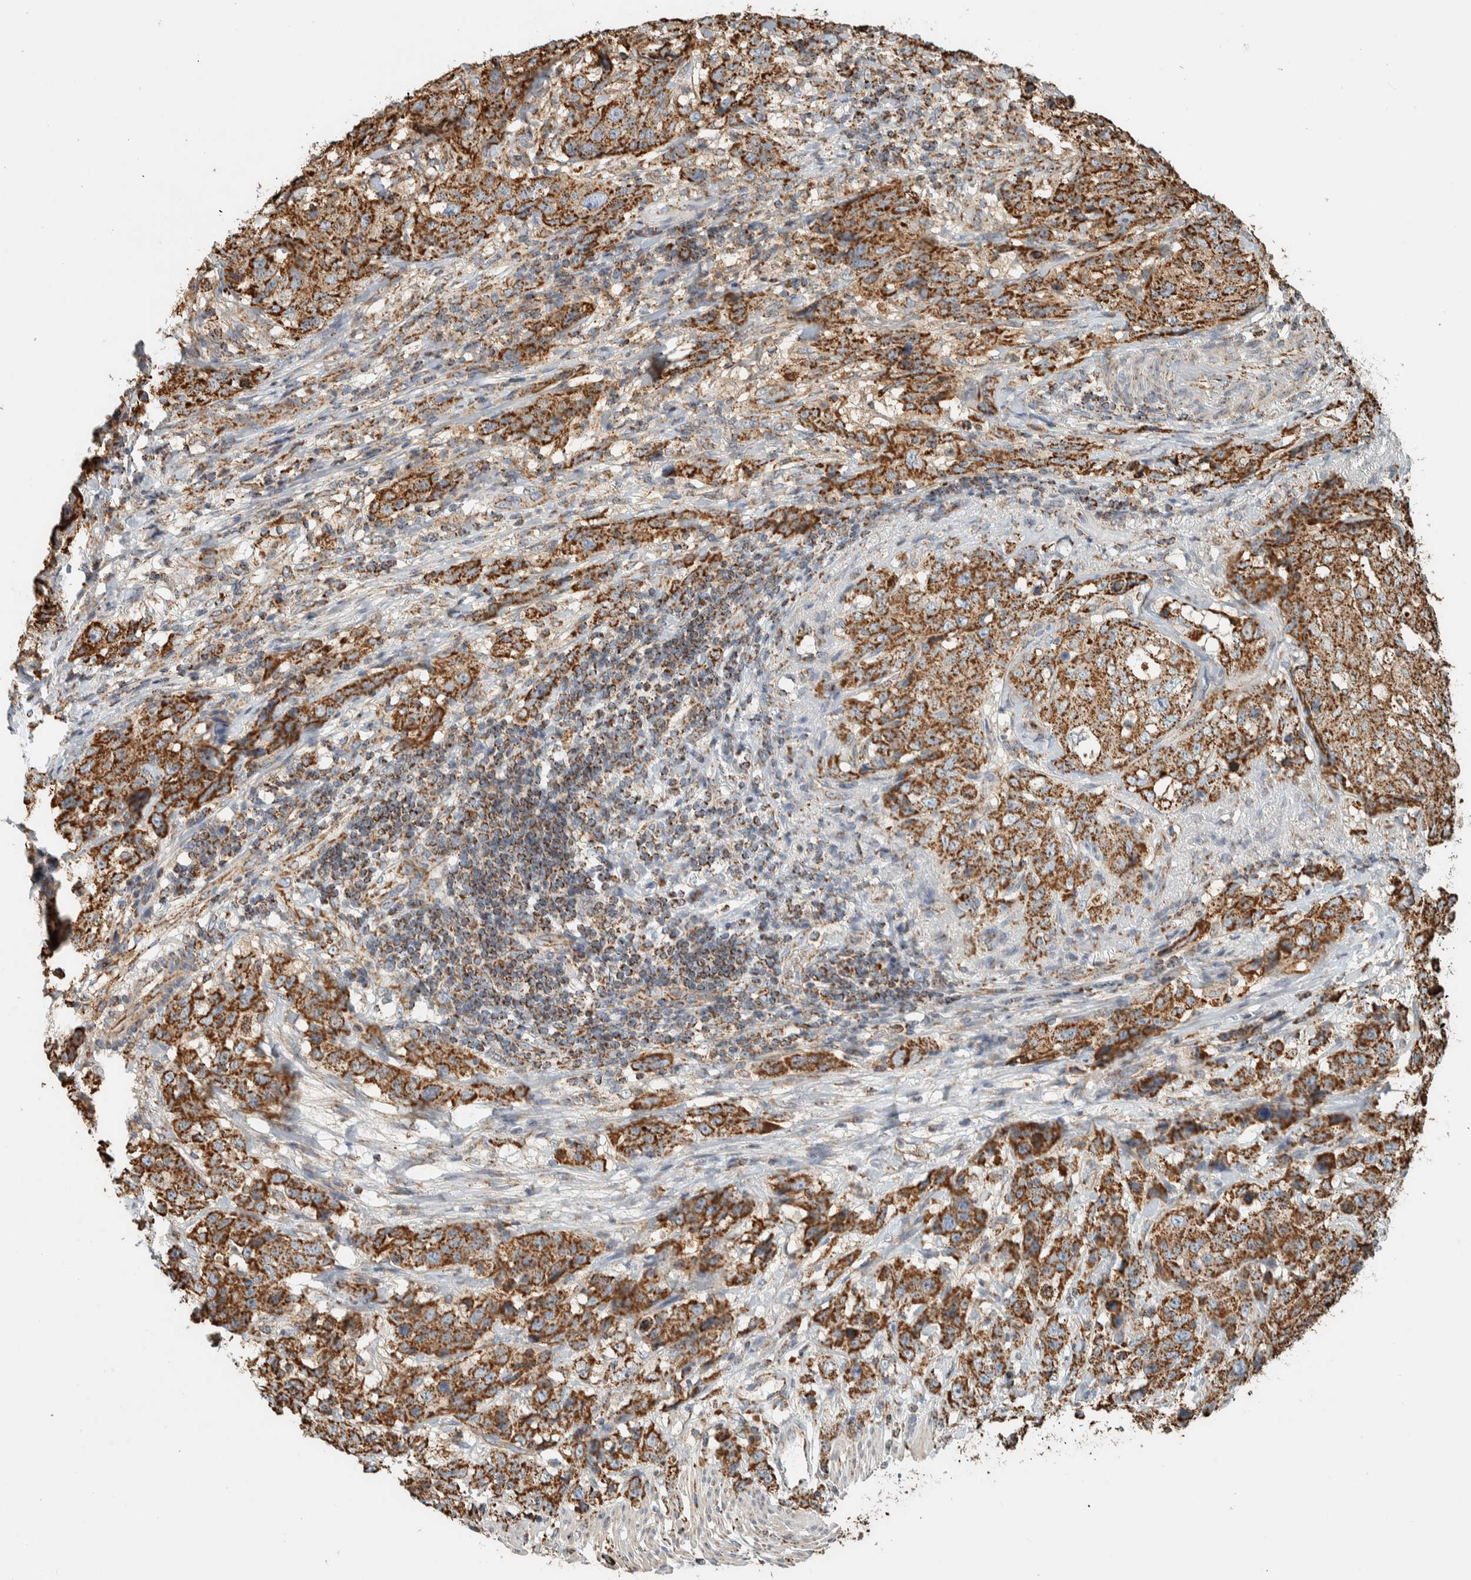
{"staining": {"intensity": "strong", "quantity": ">75%", "location": "cytoplasmic/membranous"}, "tissue": "stomach cancer", "cell_type": "Tumor cells", "image_type": "cancer", "snomed": [{"axis": "morphology", "description": "Adenocarcinoma, NOS"}, {"axis": "topography", "description": "Stomach"}], "caption": "Tumor cells show strong cytoplasmic/membranous positivity in approximately >75% of cells in adenocarcinoma (stomach).", "gene": "ZNF454", "patient": {"sex": "male", "age": 48}}